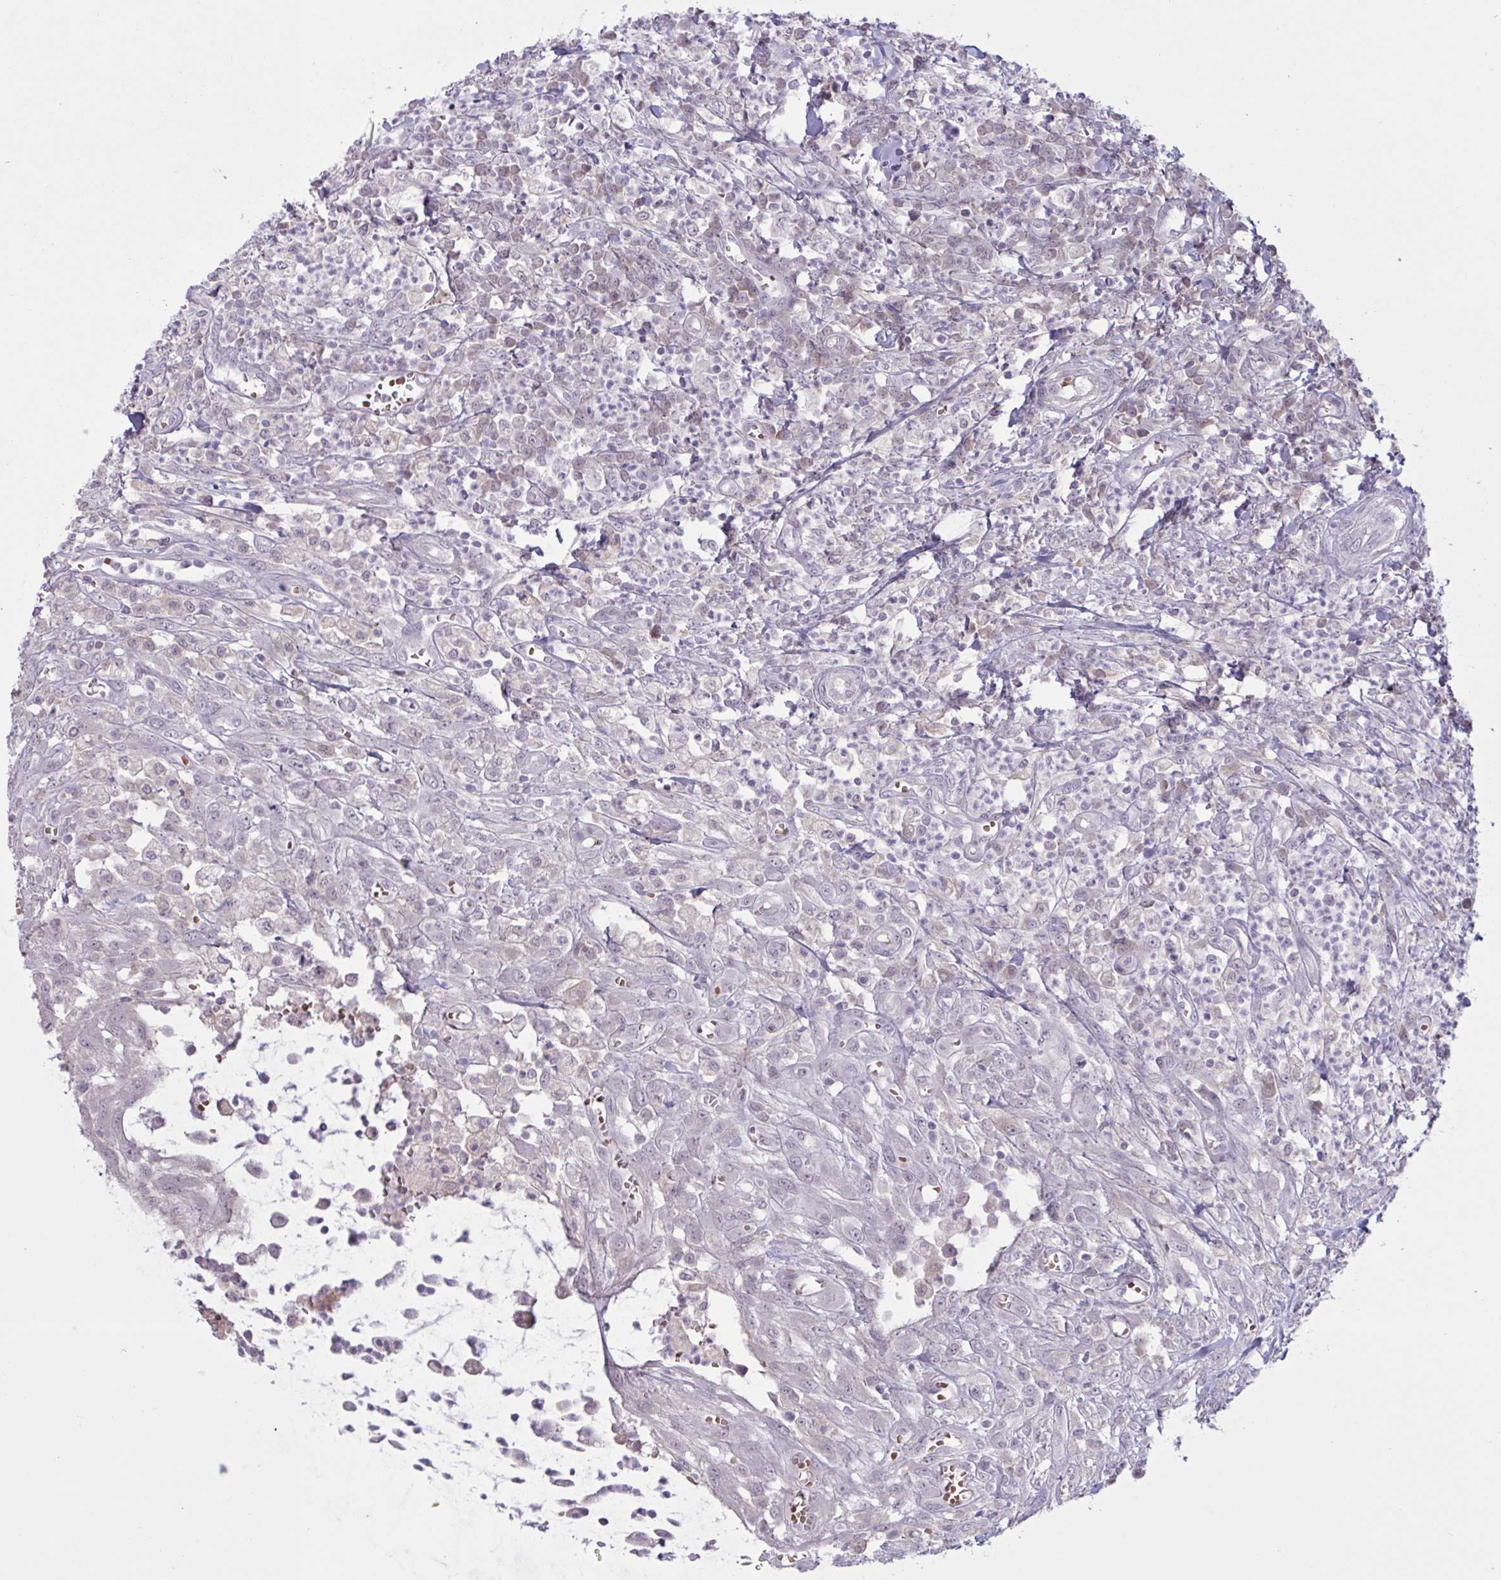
{"staining": {"intensity": "negative", "quantity": "none", "location": "none"}, "tissue": "colorectal cancer", "cell_type": "Tumor cells", "image_type": "cancer", "snomed": [{"axis": "morphology", "description": "Adenocarcinoma, NOS"}, {"axis": "topography", "description": "Colon"}], "caption": "Tumor cells show no significant positivity in colorectal cancer.", "gene": "RFPL4B", "patient": {"sex": "male", "age": 65}}